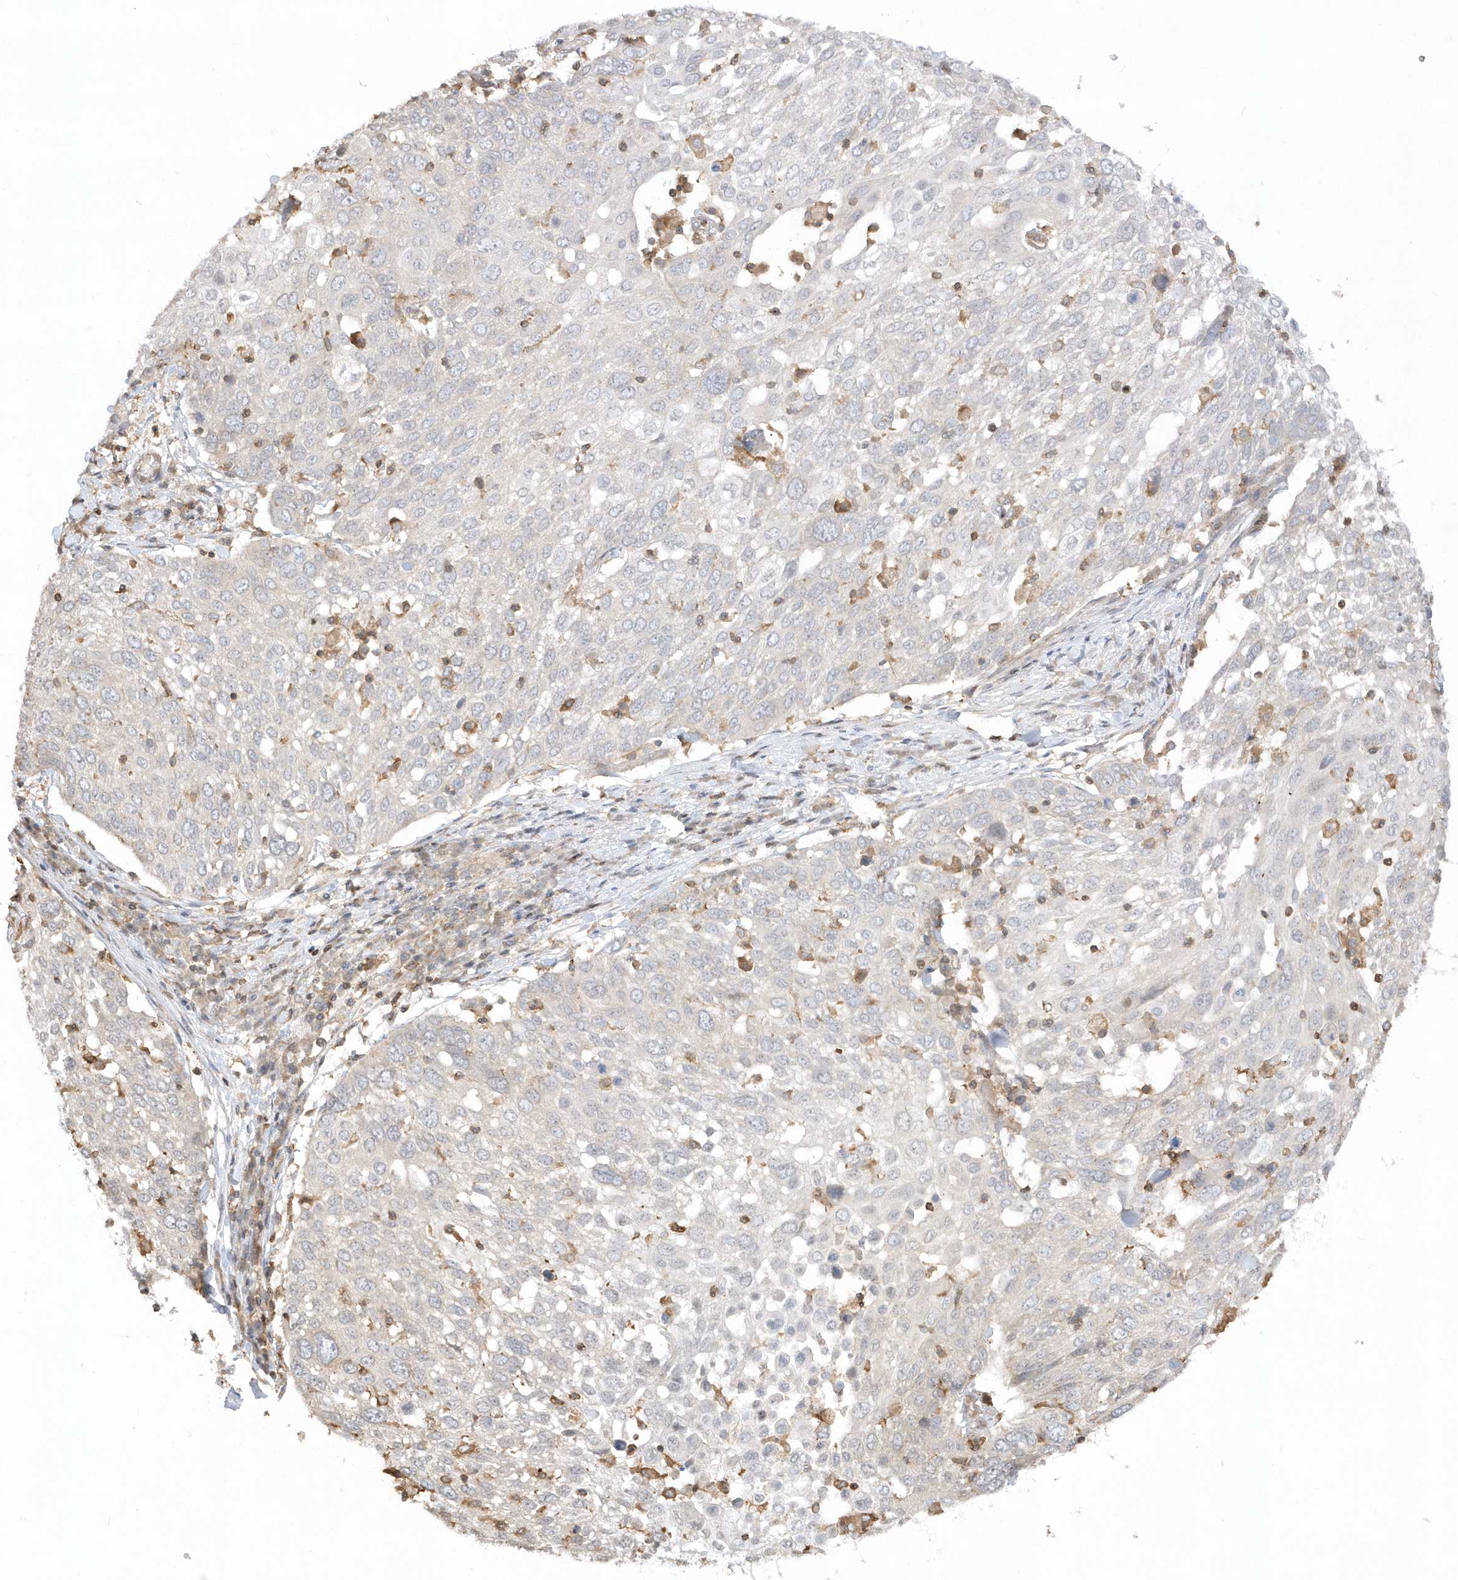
{"staining": {"intensity": "negative", "quantity": "none", "location": "none"}, "tissue": "lung cancer", "cell_type": "Tumor cells", "image_type": "cancer", "snomed": [{"axis": "morphology", "description": "Squamous cell carcinoma, NOS"}, {"axis": "topography", "description": "Lung"}], "caption": "This is an immunohistochemistry photomicrograph of human lung squamous cell carcinoma. There is no staining in tumor cells.", "gene": "BSN", "patient": {"sex": "male", "age": 65}}